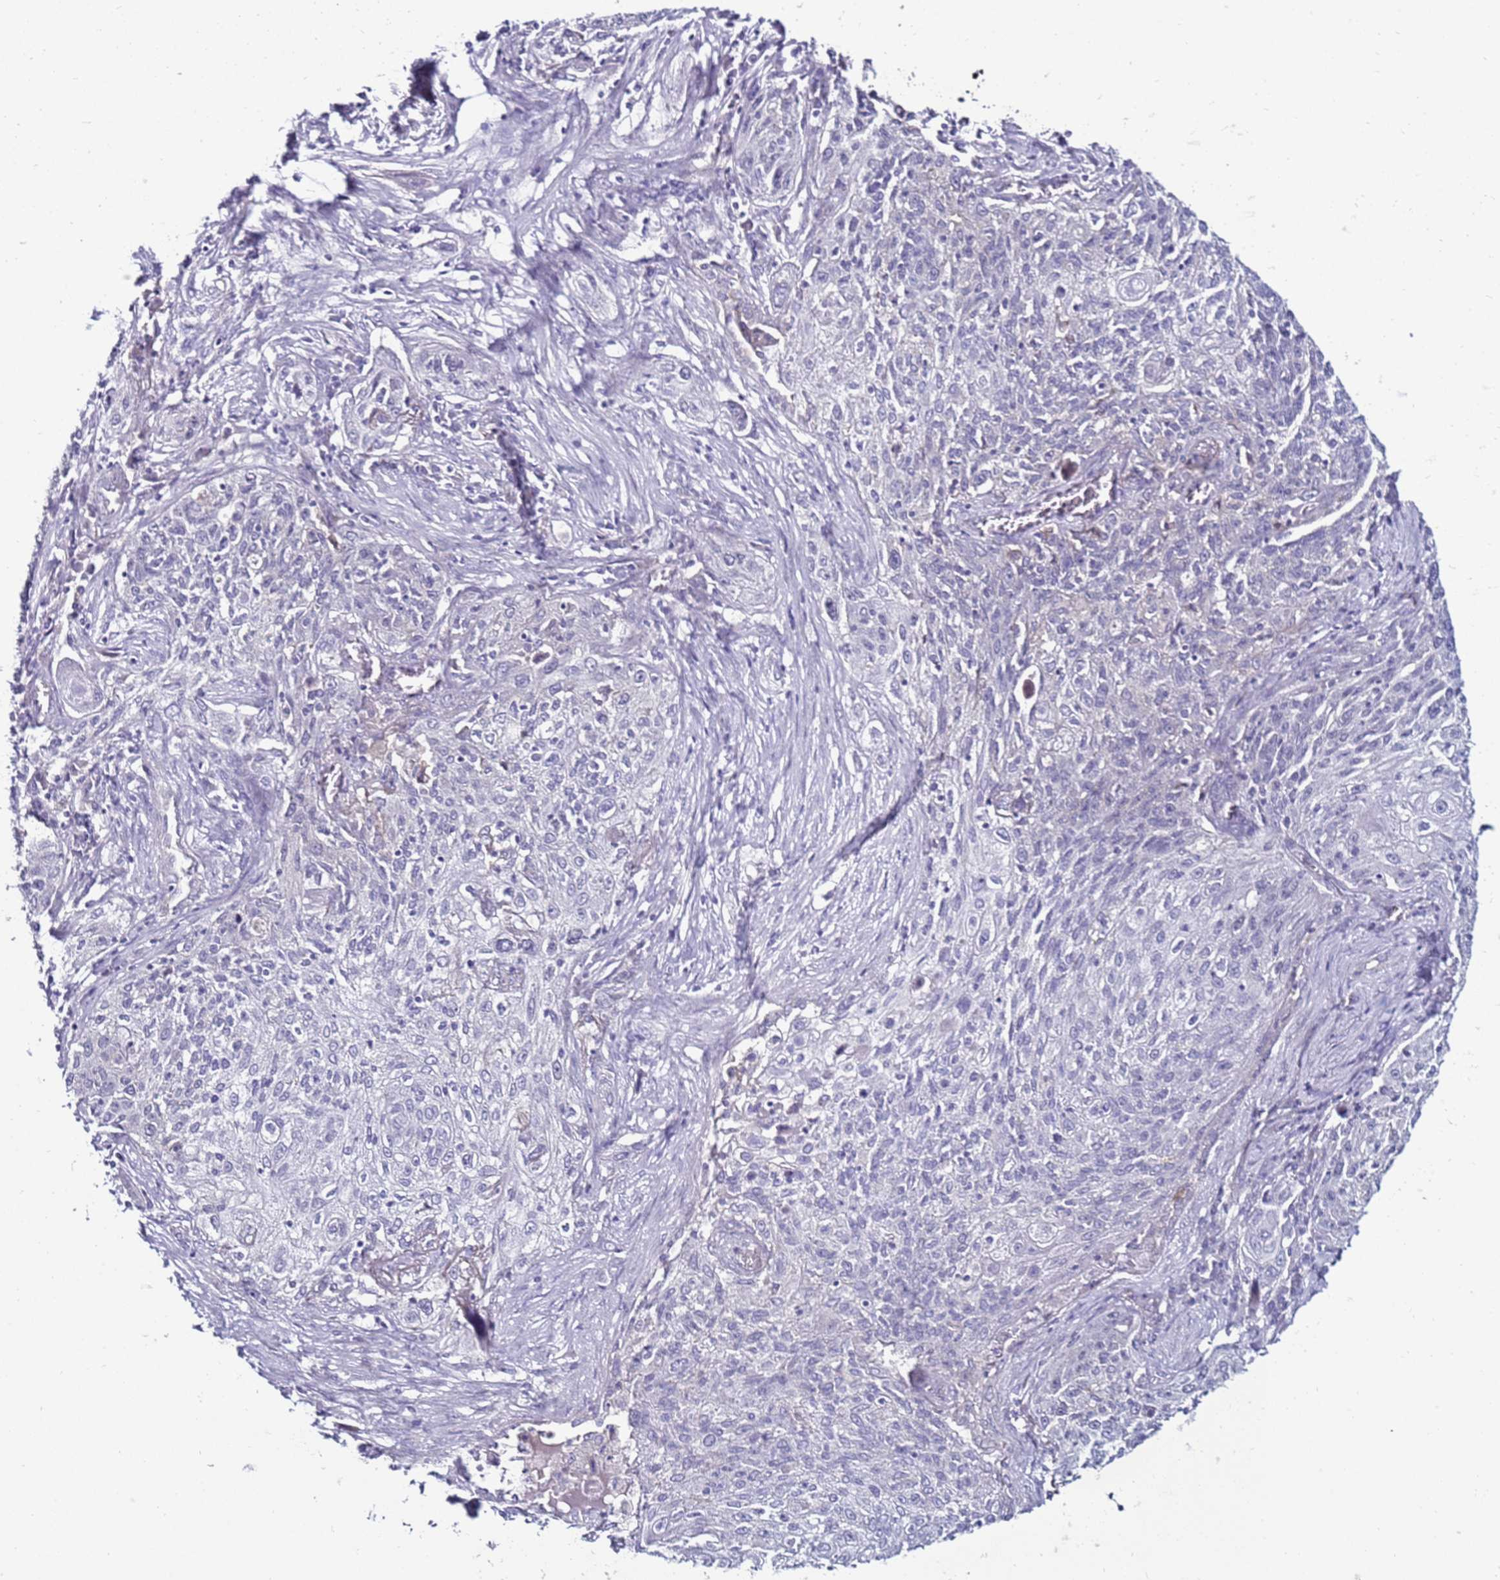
{"staining": {"intensity": "negative", "quantity": "none", "location": "none"}, "tissue": "lung cancer", "cell_type": "Tumor cells", "image_type": "cancer", "snomed": [{"axis": "morphology", "description": "Squamous cell carcinoma, NOS"}, {"axis": "topography", "description": "Lung"}], "caption": "This image is of lung cancer stained with immunohistochemistry (IHC) to label a protein in brown with the nuclei are counter-stained blue. There is no positivity in tumor cells.", "gene": "GPN3", "patient": {"sex": "female", "age": 69}}